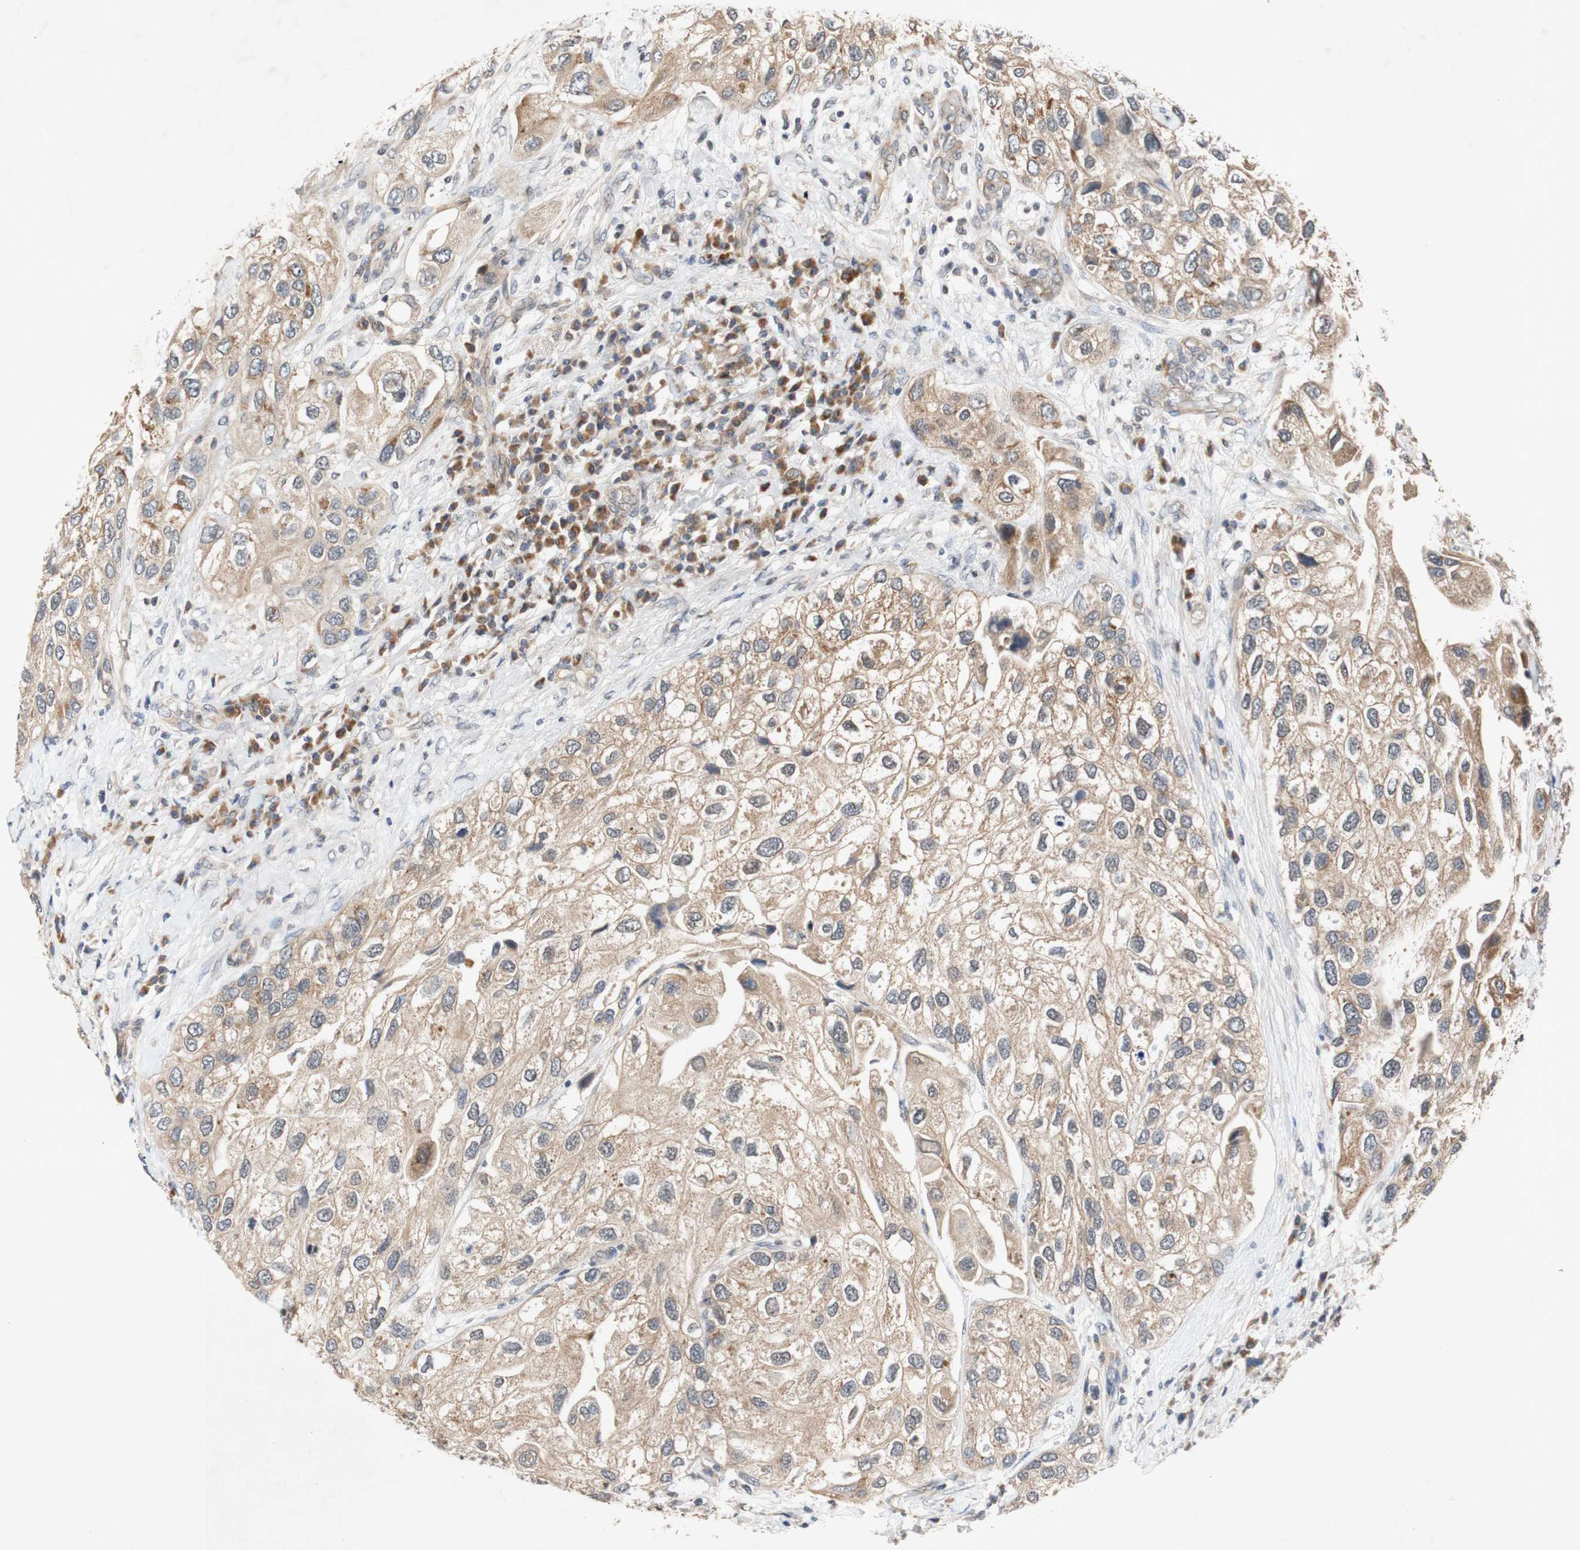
{"staining": {"intensity": "moderate", "quantity": ">75%", "location": "cytoplasmic/membranous"}, "tissue": "urothelial cancer", "cell_type": "Tumor cells", "image_type": "cancer", "snomed": [{"axis": "morphology", "description": "Urothelial carcinoma, High grade"}, {"axis": "topography", "description": "Urinary bladder"}], "caption": "A brown stain labels moderate cytoplasmic/membranous positivity of a protein in high-grade urothelial carcinoma tumor cells.", "gene": "PIN1", "patient": {"sex": "female", "age": 64}}